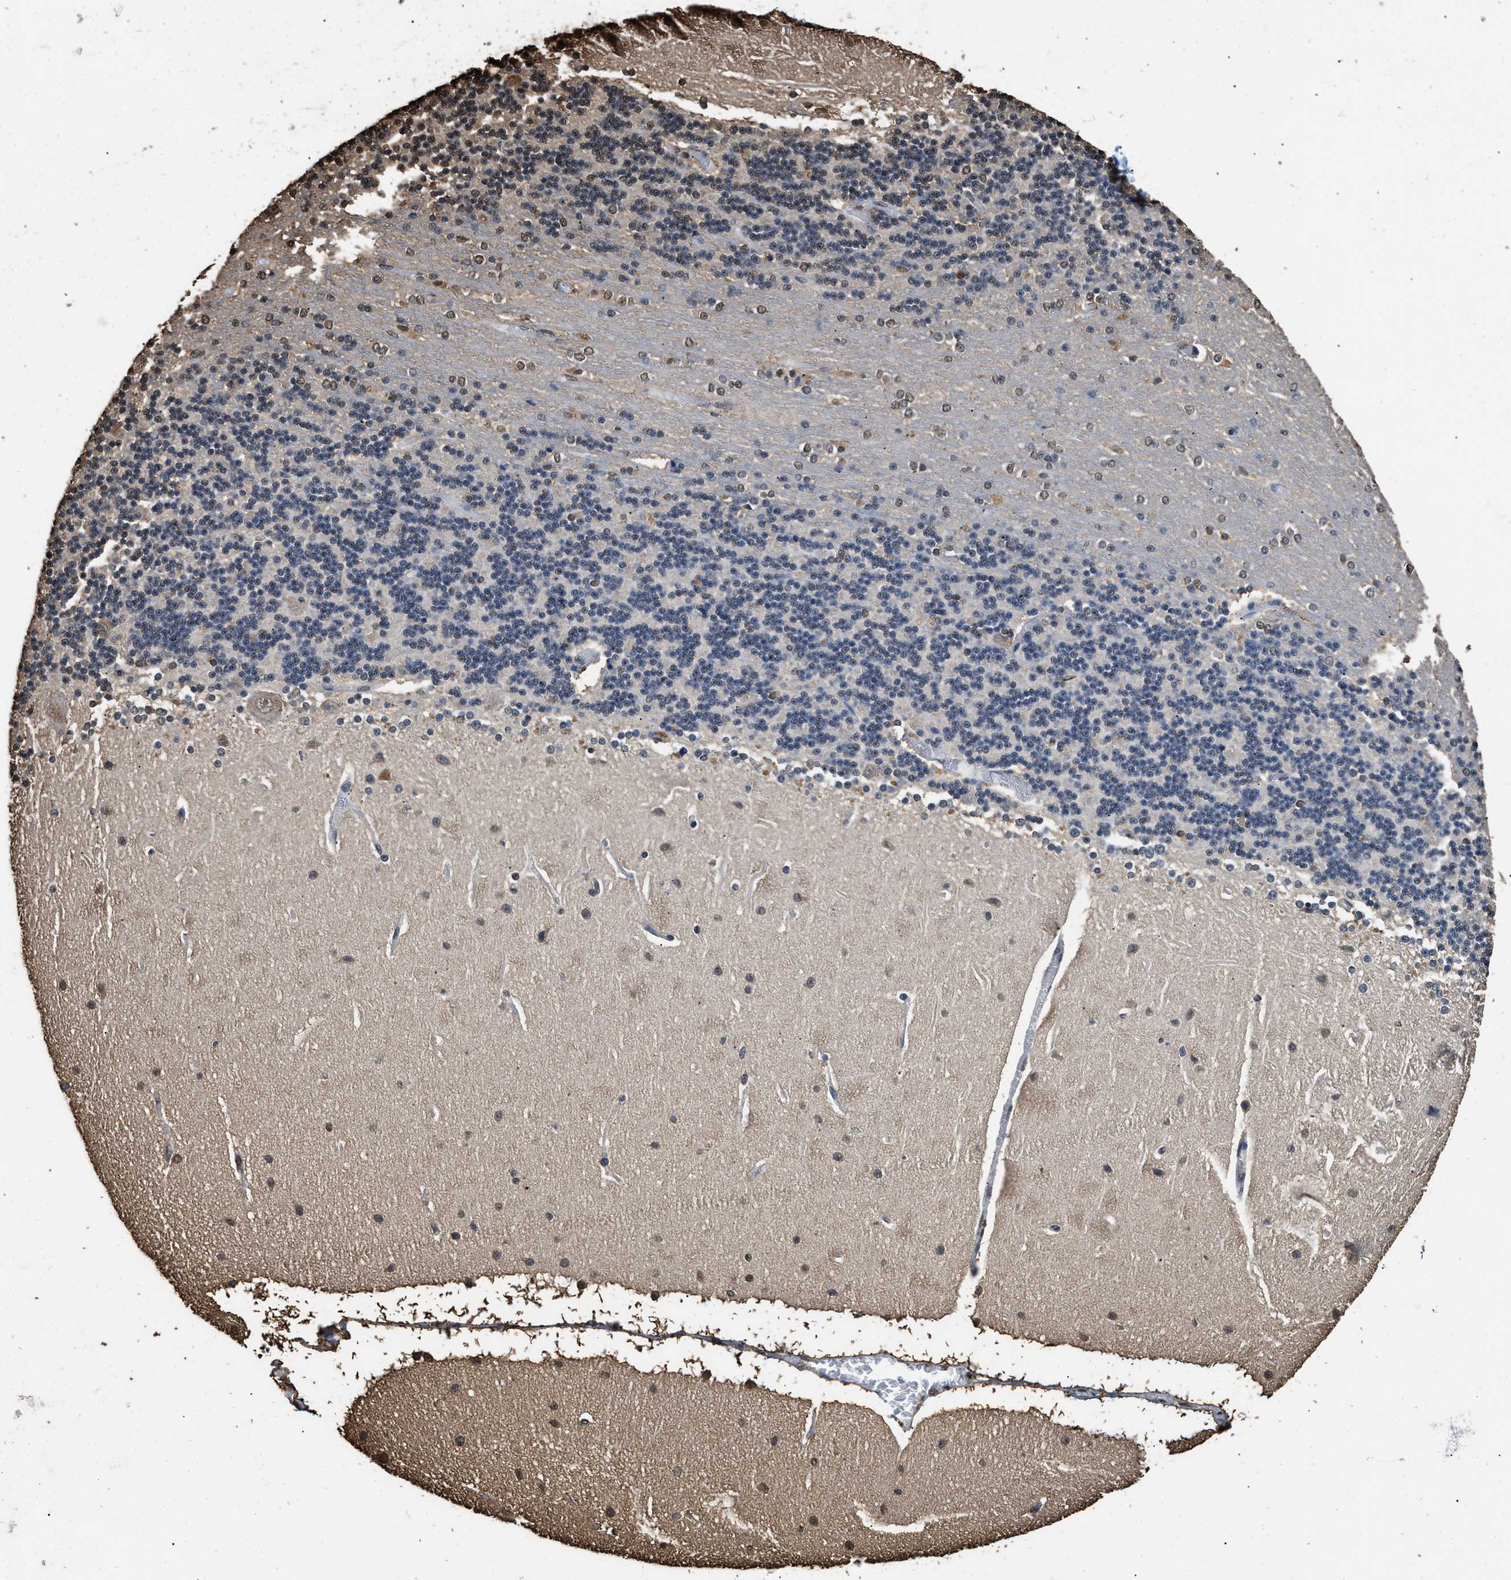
{"staining": {"intensity": "moderate", "quantity": "<25%", "location": "cytoplasmic/membranous,nuclear"}, "tissue": "cerebellum", "cell_type": "Cells in granular layer", "image_type": "normal", "snomed": [{"axis": "morphology", "description": "Normal tissue, NOS"}, {"axis": "topography", "description": "Cerebellum"}], "caption": "A brown stain highlights moderate cytoplasmic/membranous,nuclear positivity of a protein in cells in granular layer of normal human cerebellum. Ihc stains the protein in brown and the nuclei are stained blue.", "gene": "GAPDH", "patient": {"sex": "female", "age": 54}}